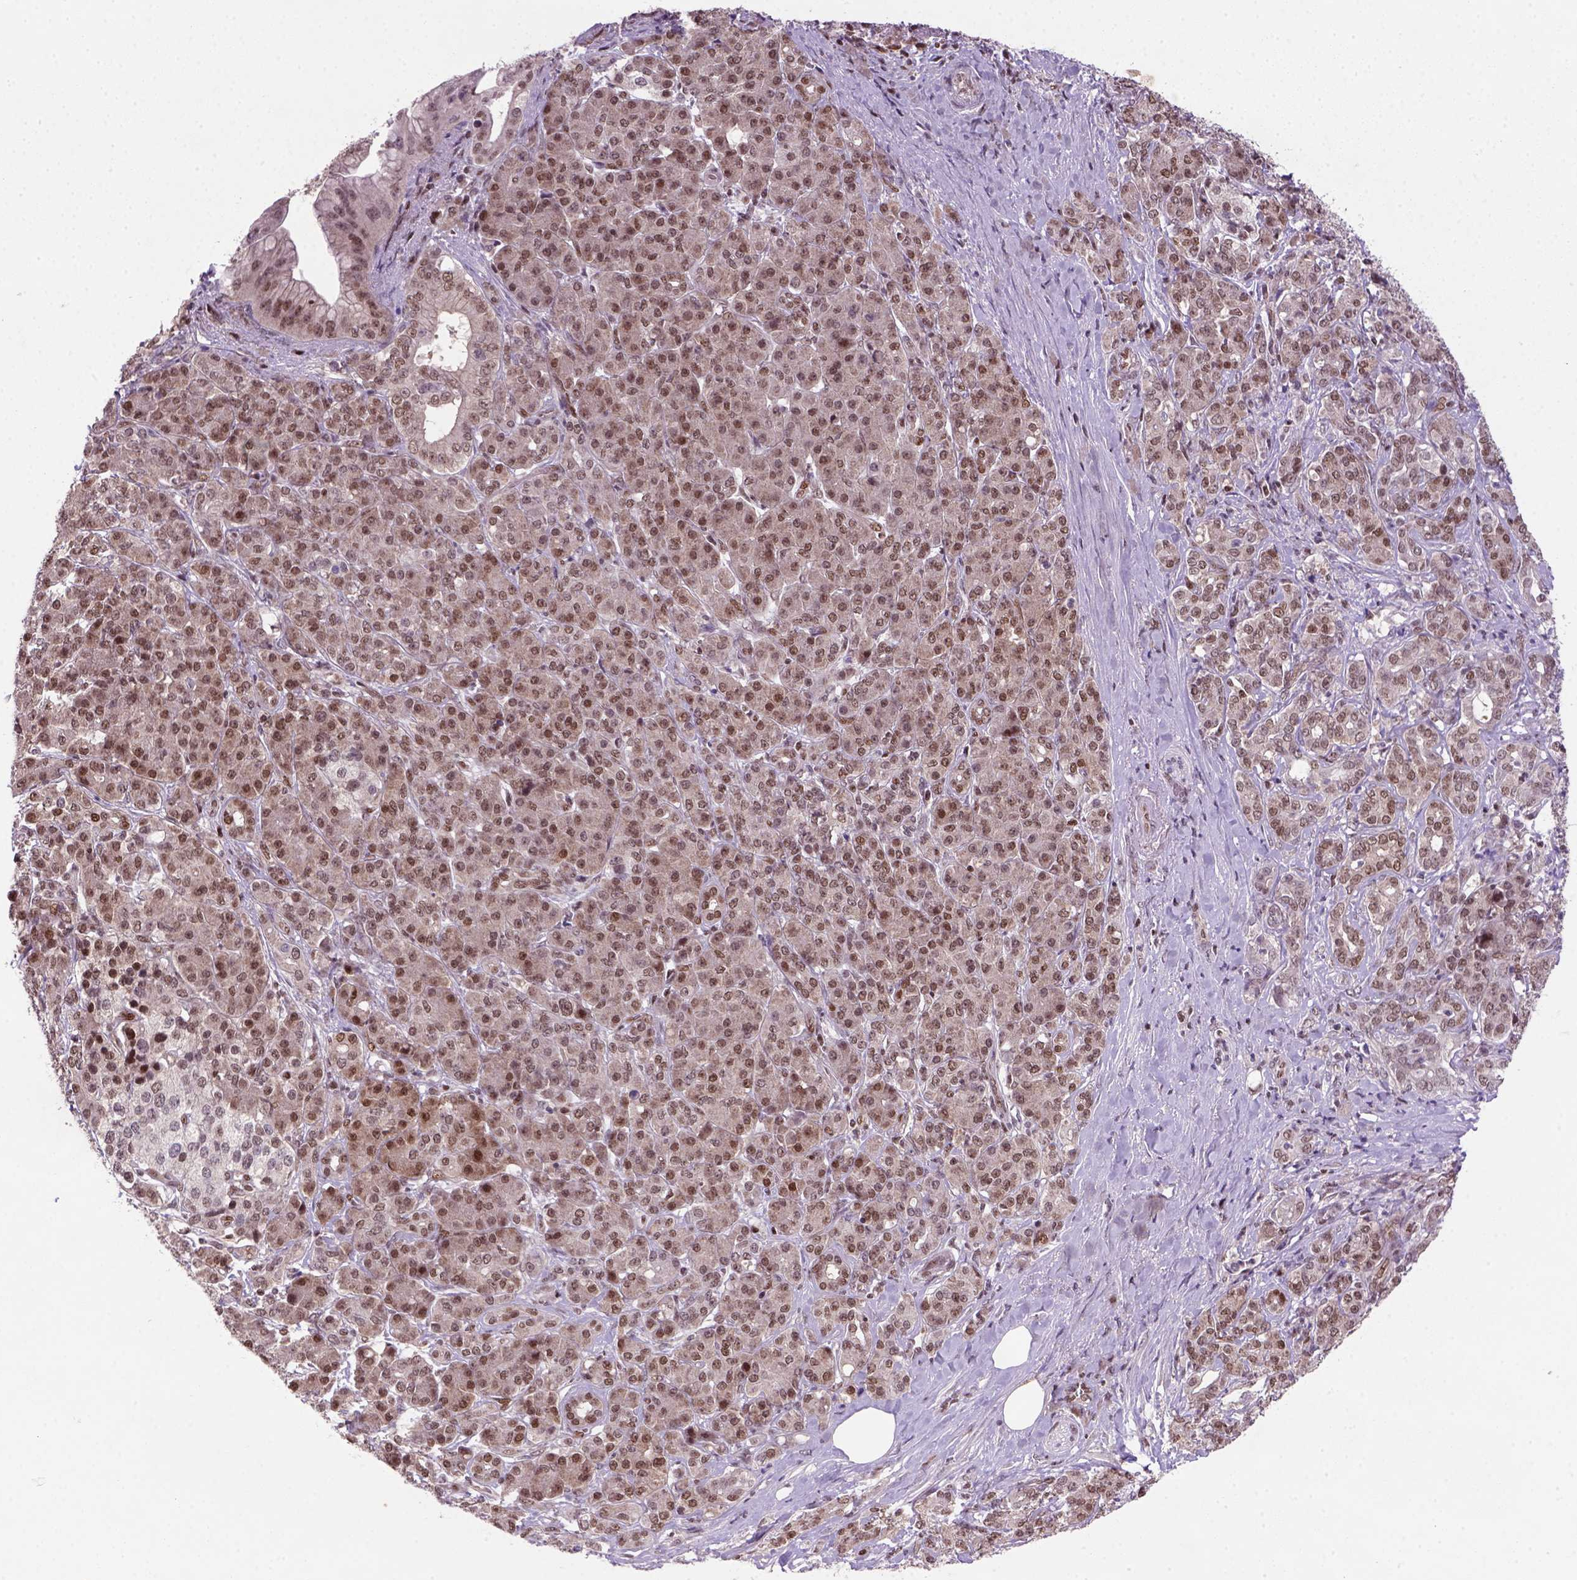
{"staining": {"intensity": "moderate", "quantity": ">75%", "location": "nuclear"}, "tissue": "pancreatic cancer", "cell_type": "Tumor cells", "image_type": "cancer", "snomed": [{"axis": "morphology", "description": "Normal tissue, NOS"}, {"axis": "morphology", "description": "Inflammation, NOS"}, {"axis": "morphology", "description": "Adenocarcinoma, NOS"}, {"axis": "topography", "description": "Pancreas"}], "caption": "Protein positivity by immunohistochemistry reveals moderate nuclear expression in about >75% of tumor cells in pancreatic adenocarcinoma.", "gene": "MGMT", "patient": {"sex": "male", "age": 57}}